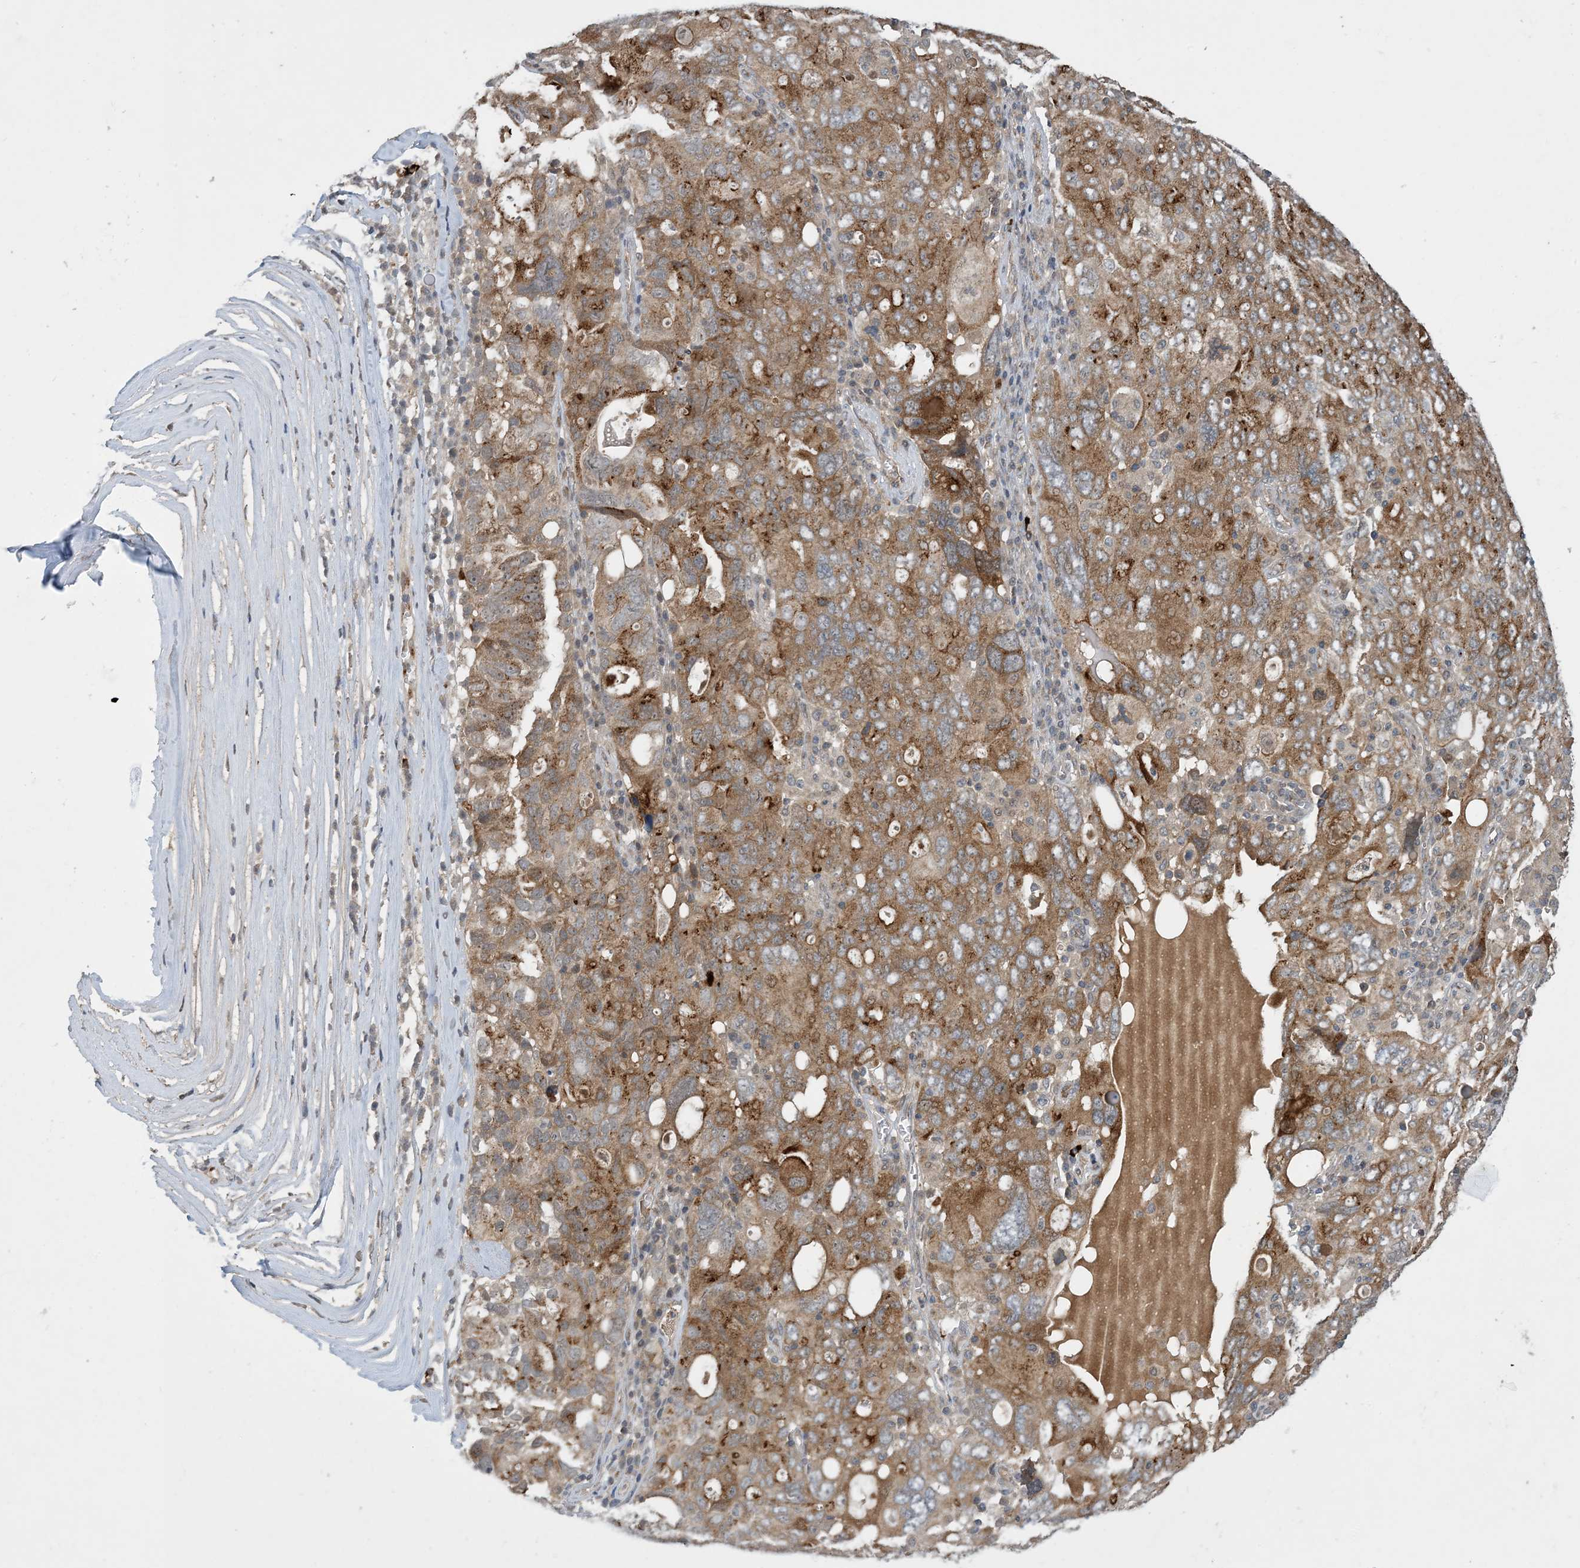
{"staining": {"intensity": "moderate", "quantity": ">75%", "location": "cytoplasmic/membranous"}, "tissue": "ovarian cancer", "cell_type": "Tumor cells", "image_type": "cancer", "snomed": [{"axis": "morphology", "description": "Carcinoma, endometroid"}, {"axis": "topography", "description": "Ovary"}], "caption": "A medium amount of moderate cytoplasmic/membranous staining is identified in about >75% of tumor cells in ovarian endometroid carcinoma tissue. (brown staining indicates protein expression, while blue staining denotes nuclei).", "gene": "TINAG", "patient": {"sex": "female", "age": 62}}